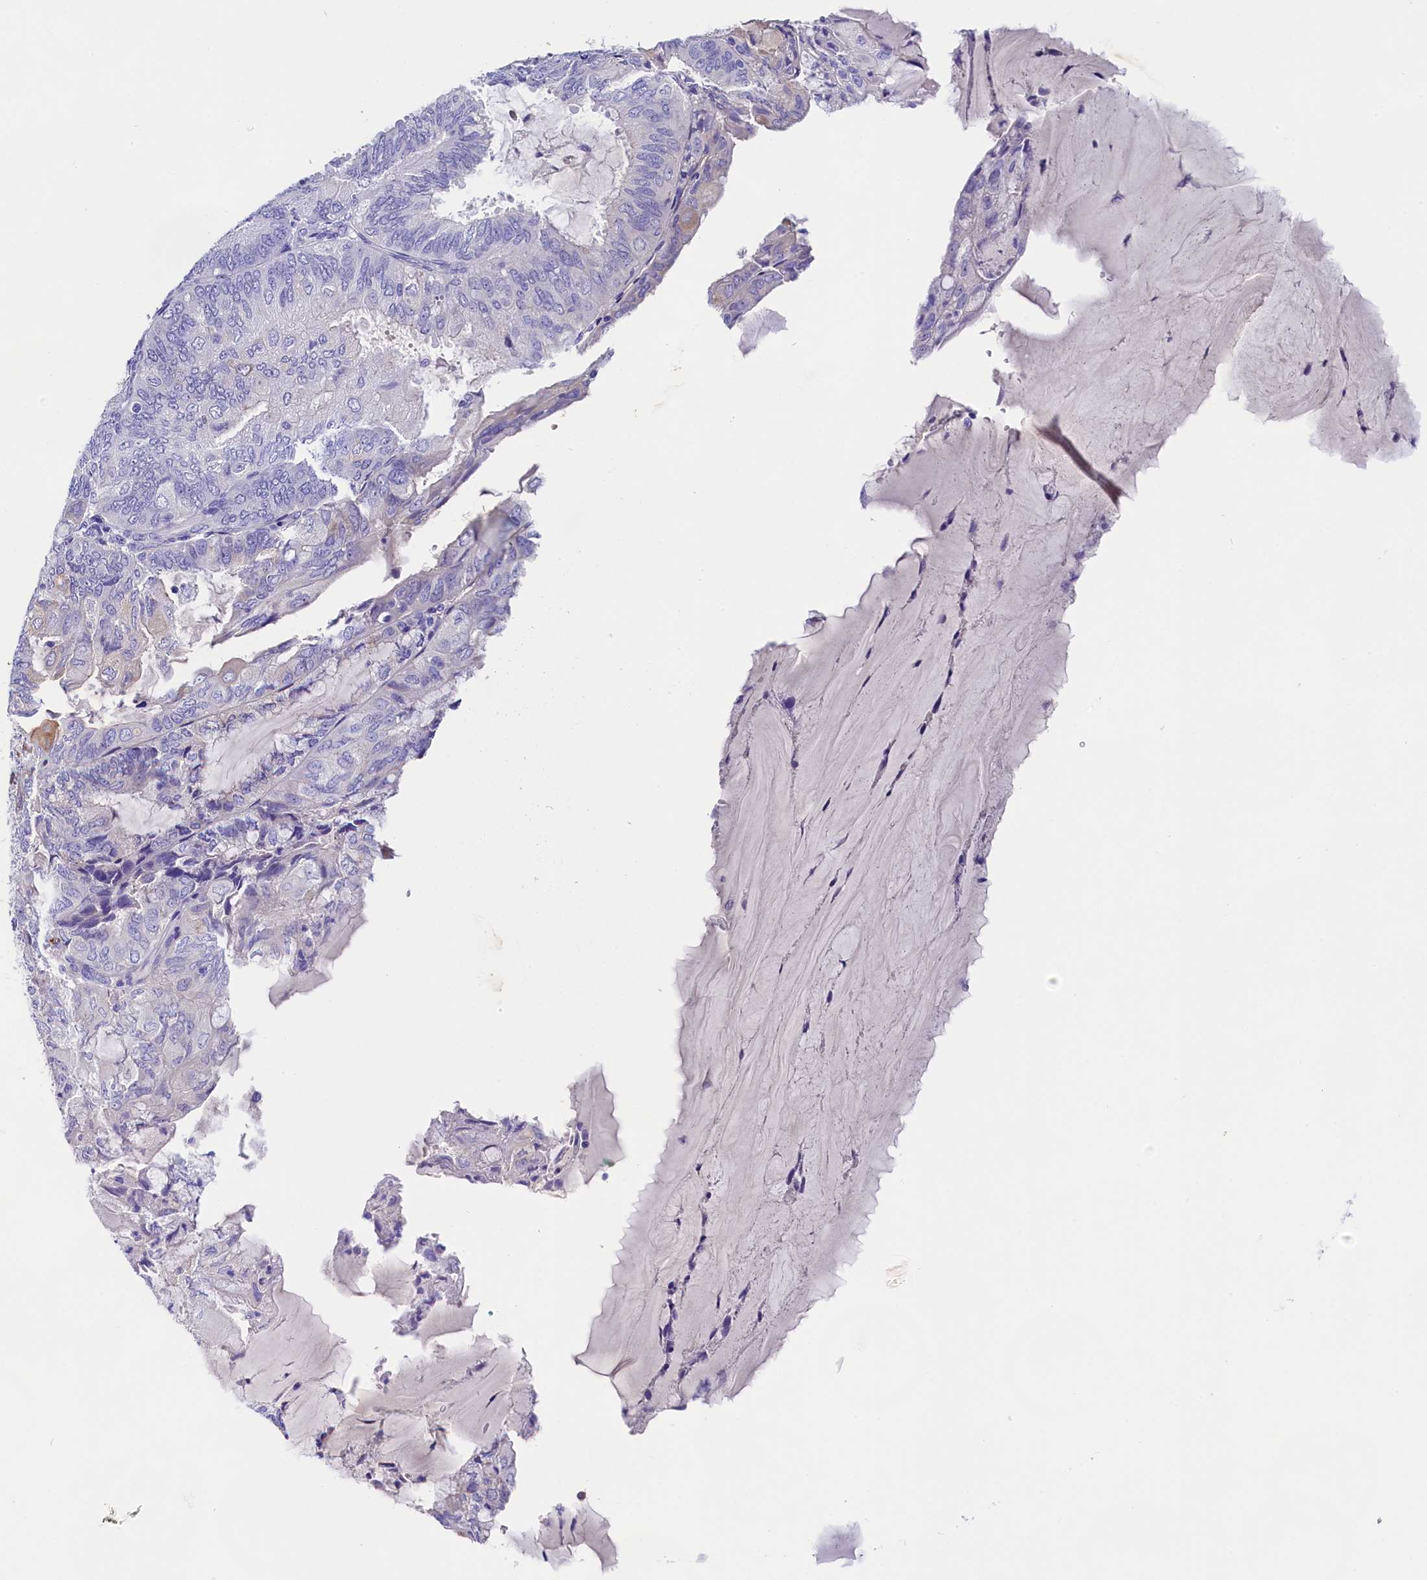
{"staining": {"intensity": "moderate", "quantity": "<25%", "location": "cytoplasmic/membranous"}, "tissue": "endometrial cancer", "cell_type": "Tumor cells", "image_type": "cancer", "snomed": [{"axis": "morphology", "description": "Adenocarcinoma, NOS"}, {"axis": "topography", "description": "Endometrium"}], "caption": "Tumor cells display low levels of moderate cytoplasmic/membranous staining in approximately <25% of cells in human endometrial adenocarcinoma. Nuclei are stained in blue.", "gene": "SOD3", "patient": {"sex": "female", "age": 81}}